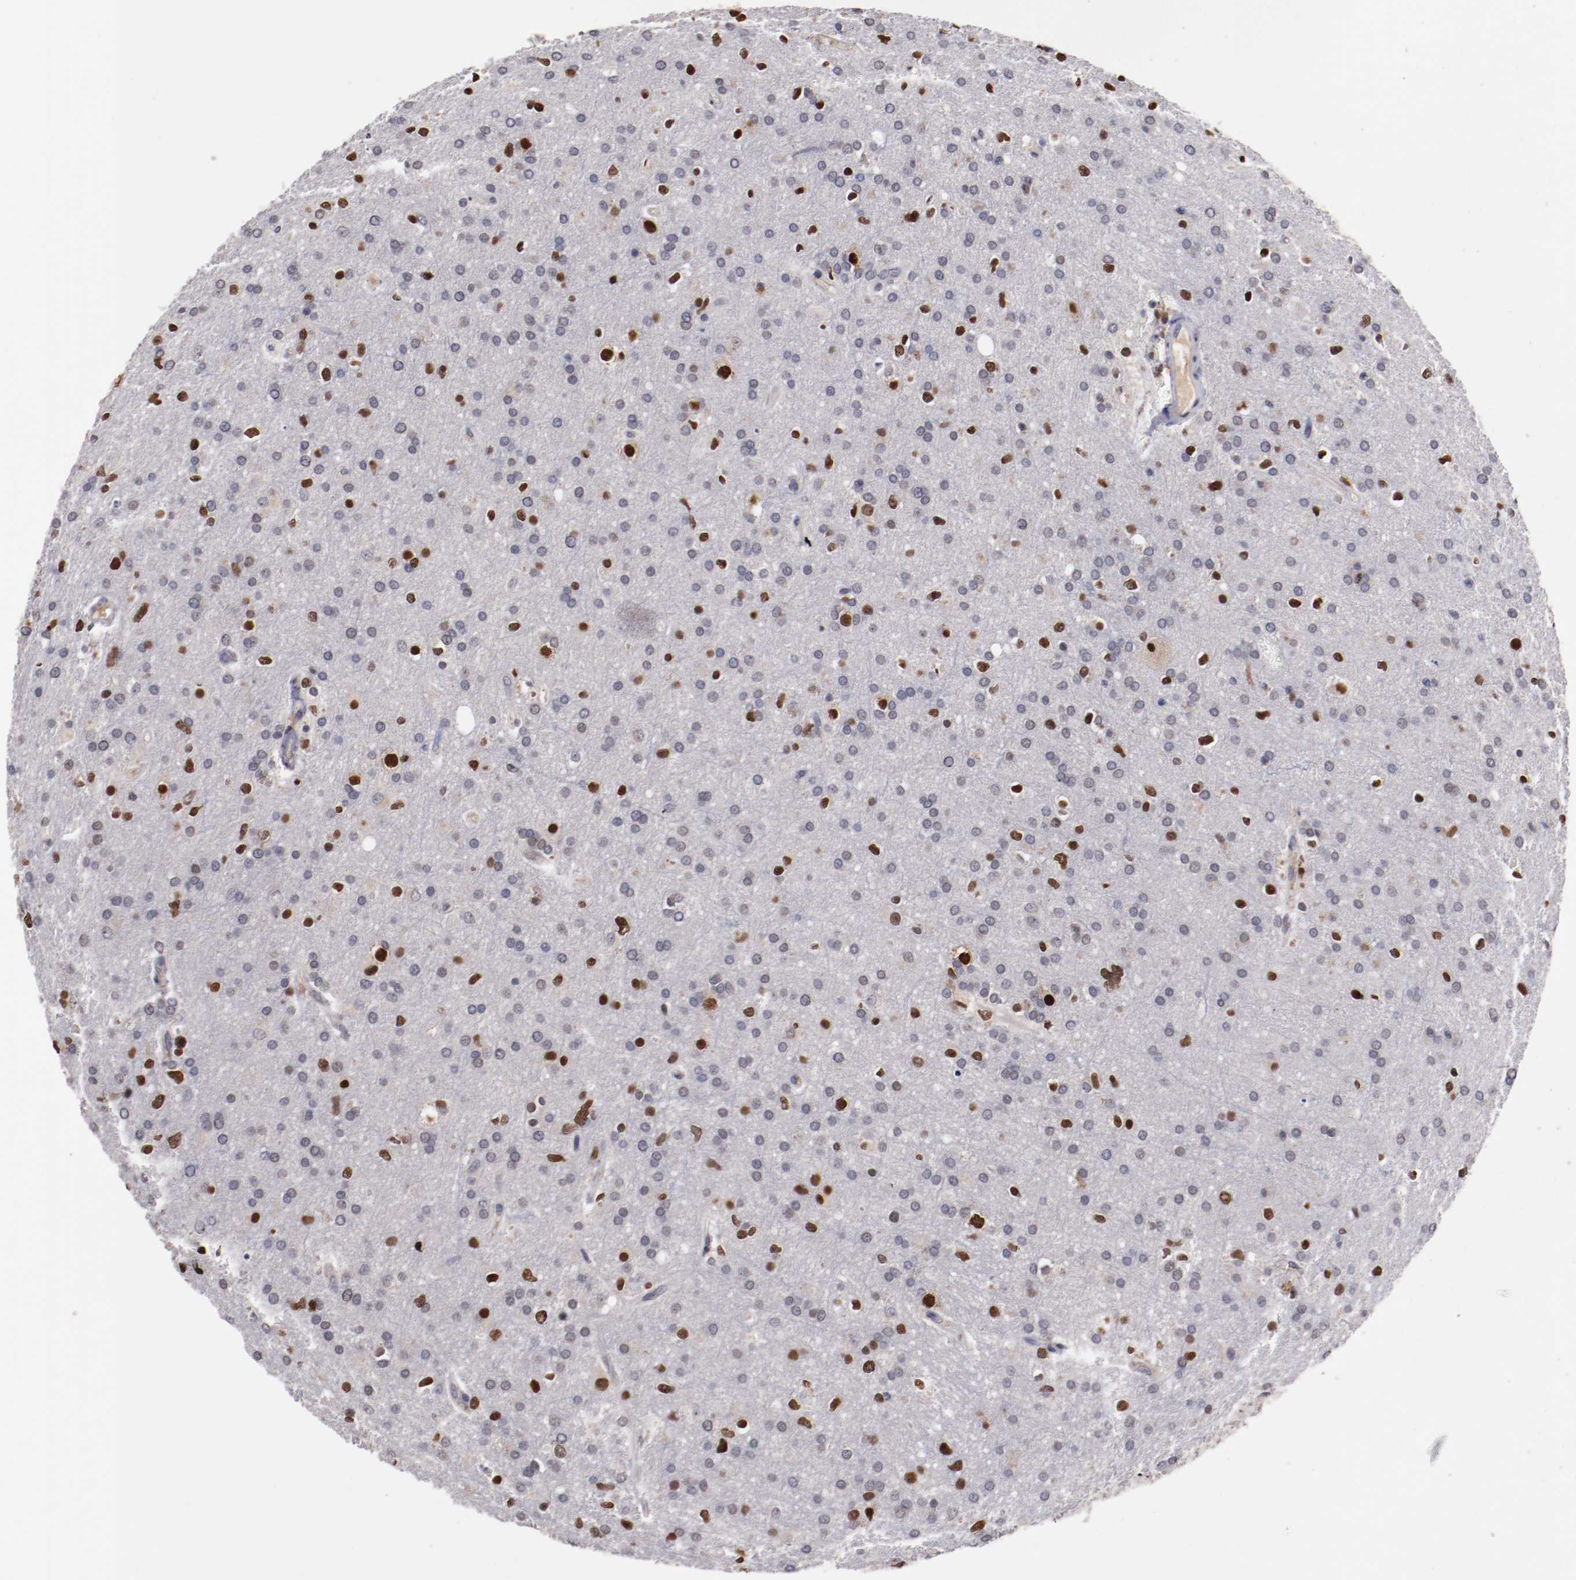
{"staining": {"intensity": "strong", "quantity": ">75%", "location": "nuclear"}, "tissue": "glioma", "cell_type": "Tumor cells", "image_type": "cancer", "snomed": [{"axis": "morphology", "description": "Glioma, malignant, High grade"}, {"axis": "topography", "description": "Brain"}], "caption": "Glioma stained for a protein displays strong nuclear positivity in tumor cells.", "gene": "FAM81A", "patient": {"sex": "male", "age": 33}}